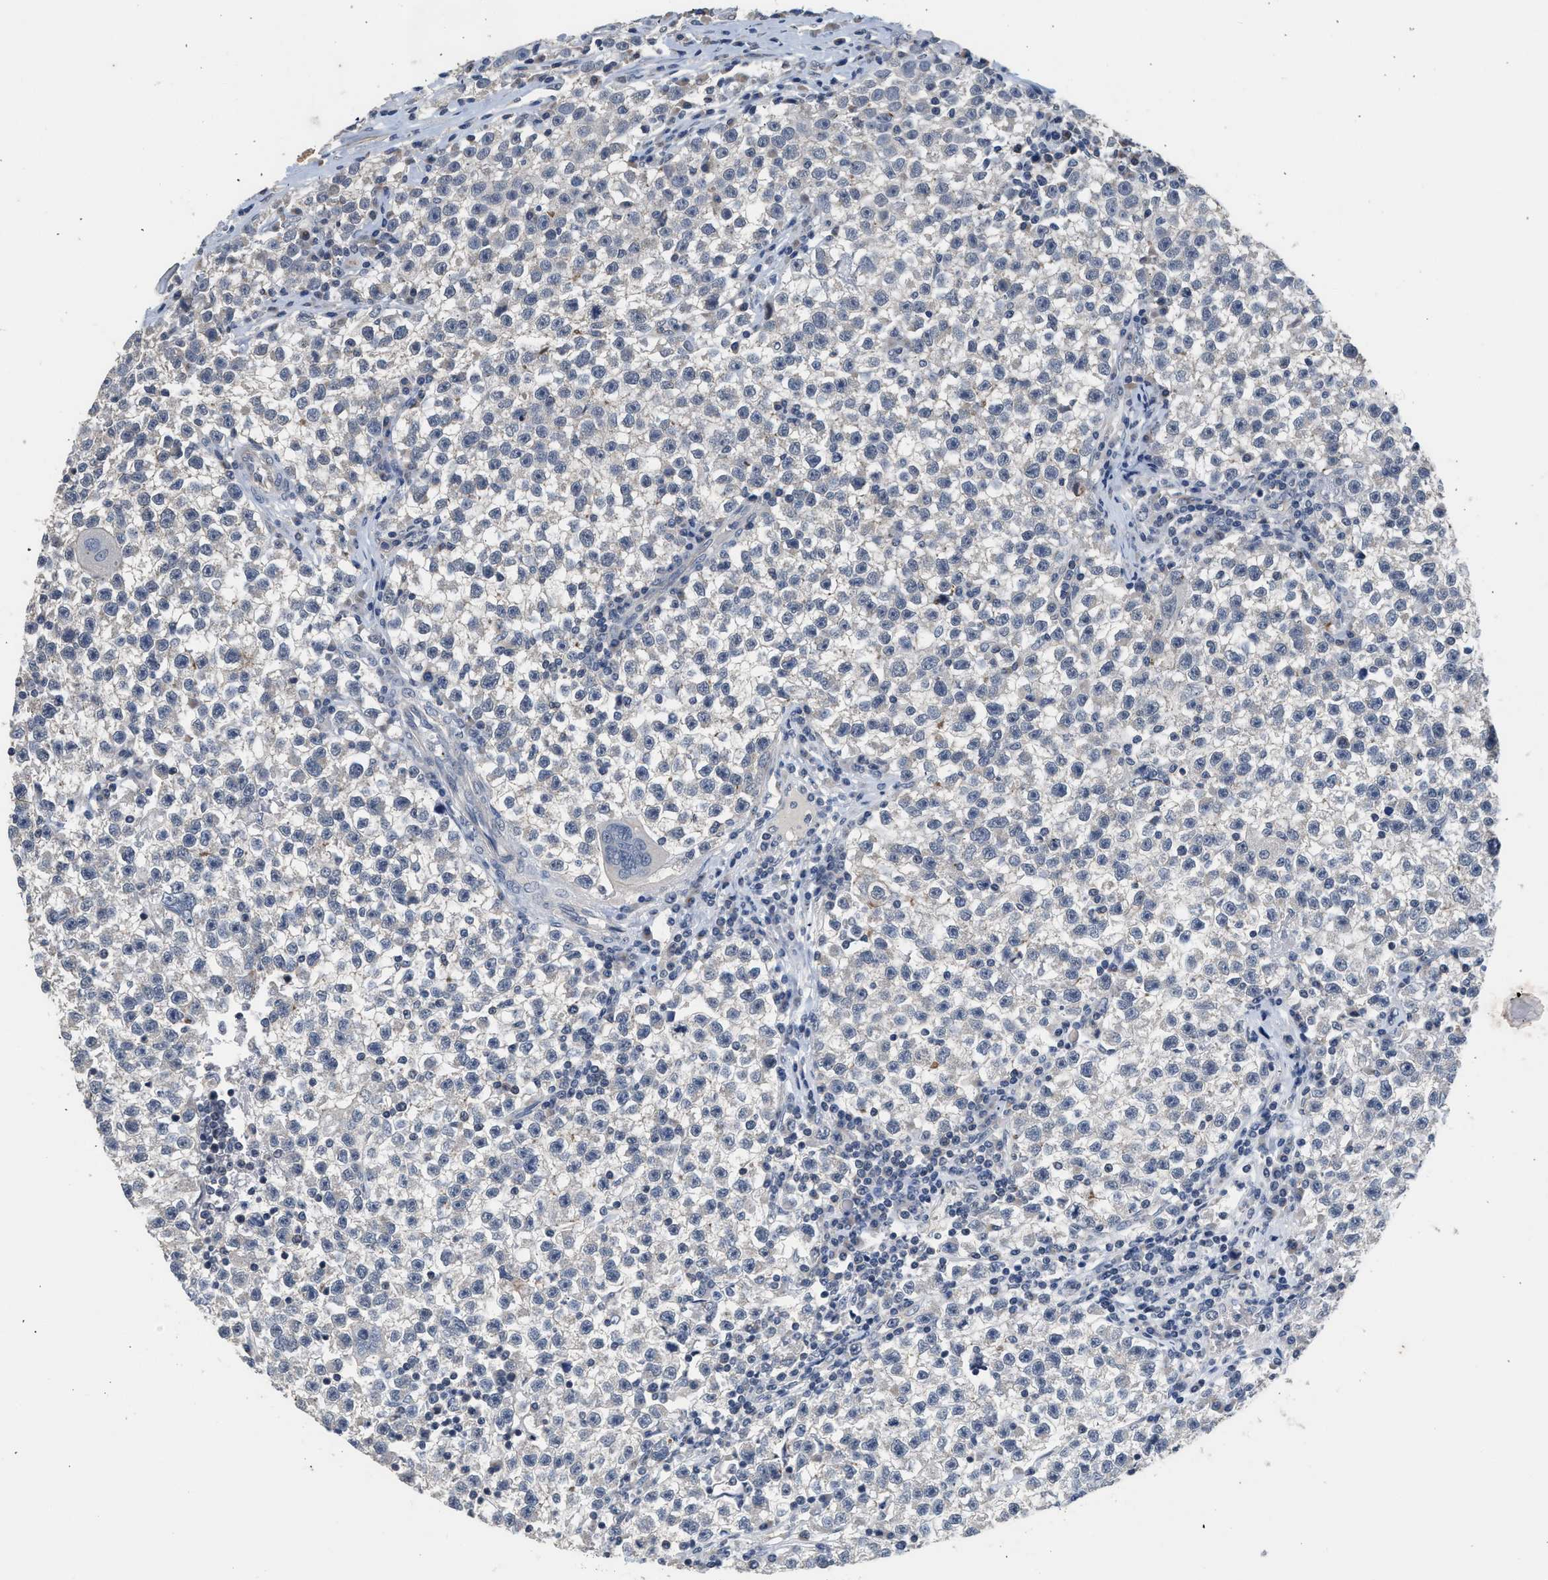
{"staining": {"intensity": "negative", "quantity": "none", "location": "none"}, "tissue": "testis cancer", "cell_type": "Tumor cells", "image_type": "cancer", "snomed": [{"axis": "morphology", "description": "Seminoma, NOS"}, {"axis": "topography", "description": "Testis"}], "caption": "The histopathology image displays no significant staining in tumor cells of seminoma (testis).", "gene": "CSF3R", "patient": {"sex": "male", "age": 22}}